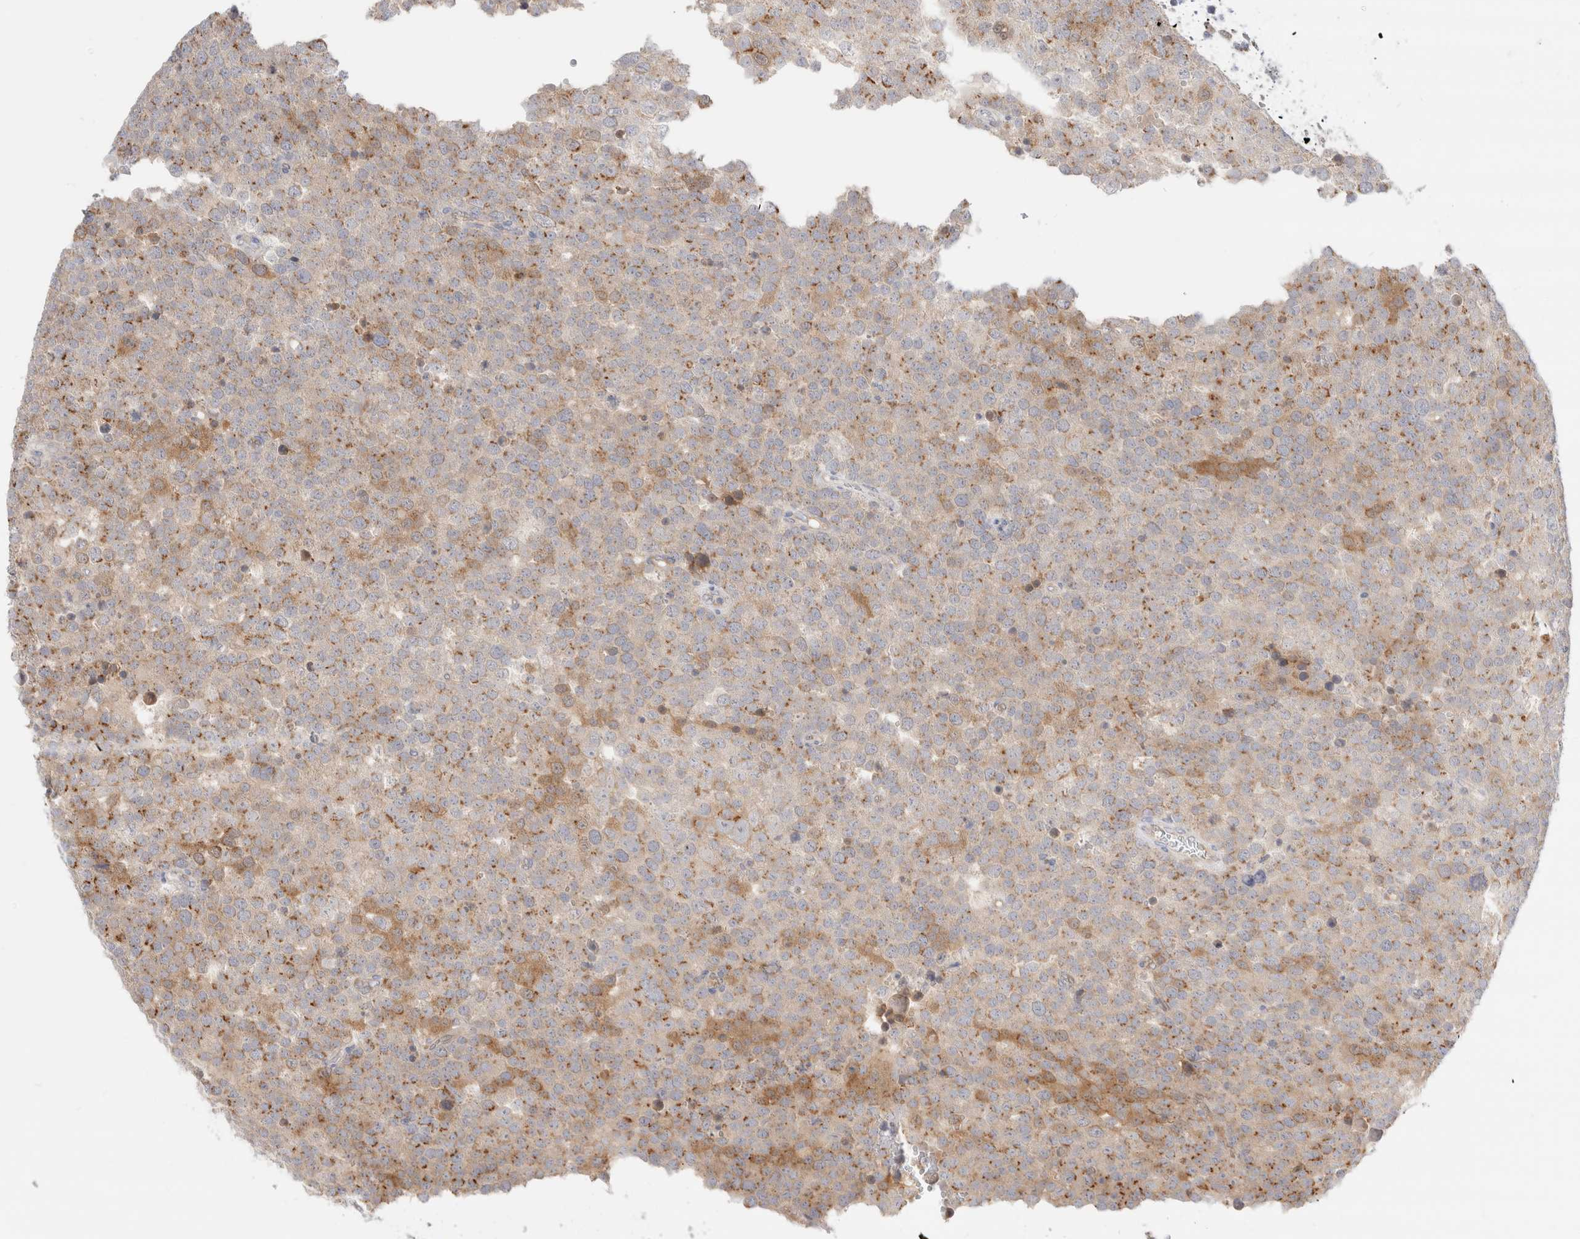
{"staining": {"intensity": "moderate", "quantity": "<25%", "location": "cytoplasmic/membranous"}, "tissue": "testis cancer", "cell_type": "Tumor cells", "image_type": "cancer", "snomed": [{"axis": "morphology", "description": "Seminoma, NOS"}, {"axis": "topography", "description": "Testis"}], "caption": "This image demonstrates IHC staining of human seminoma (testis), with low moderate cytoplasmic/membranous positivity in approximately <25% of tumor cells.", "gene": "EFCAB13", "patient": {"sex": "male", "age": 71}}